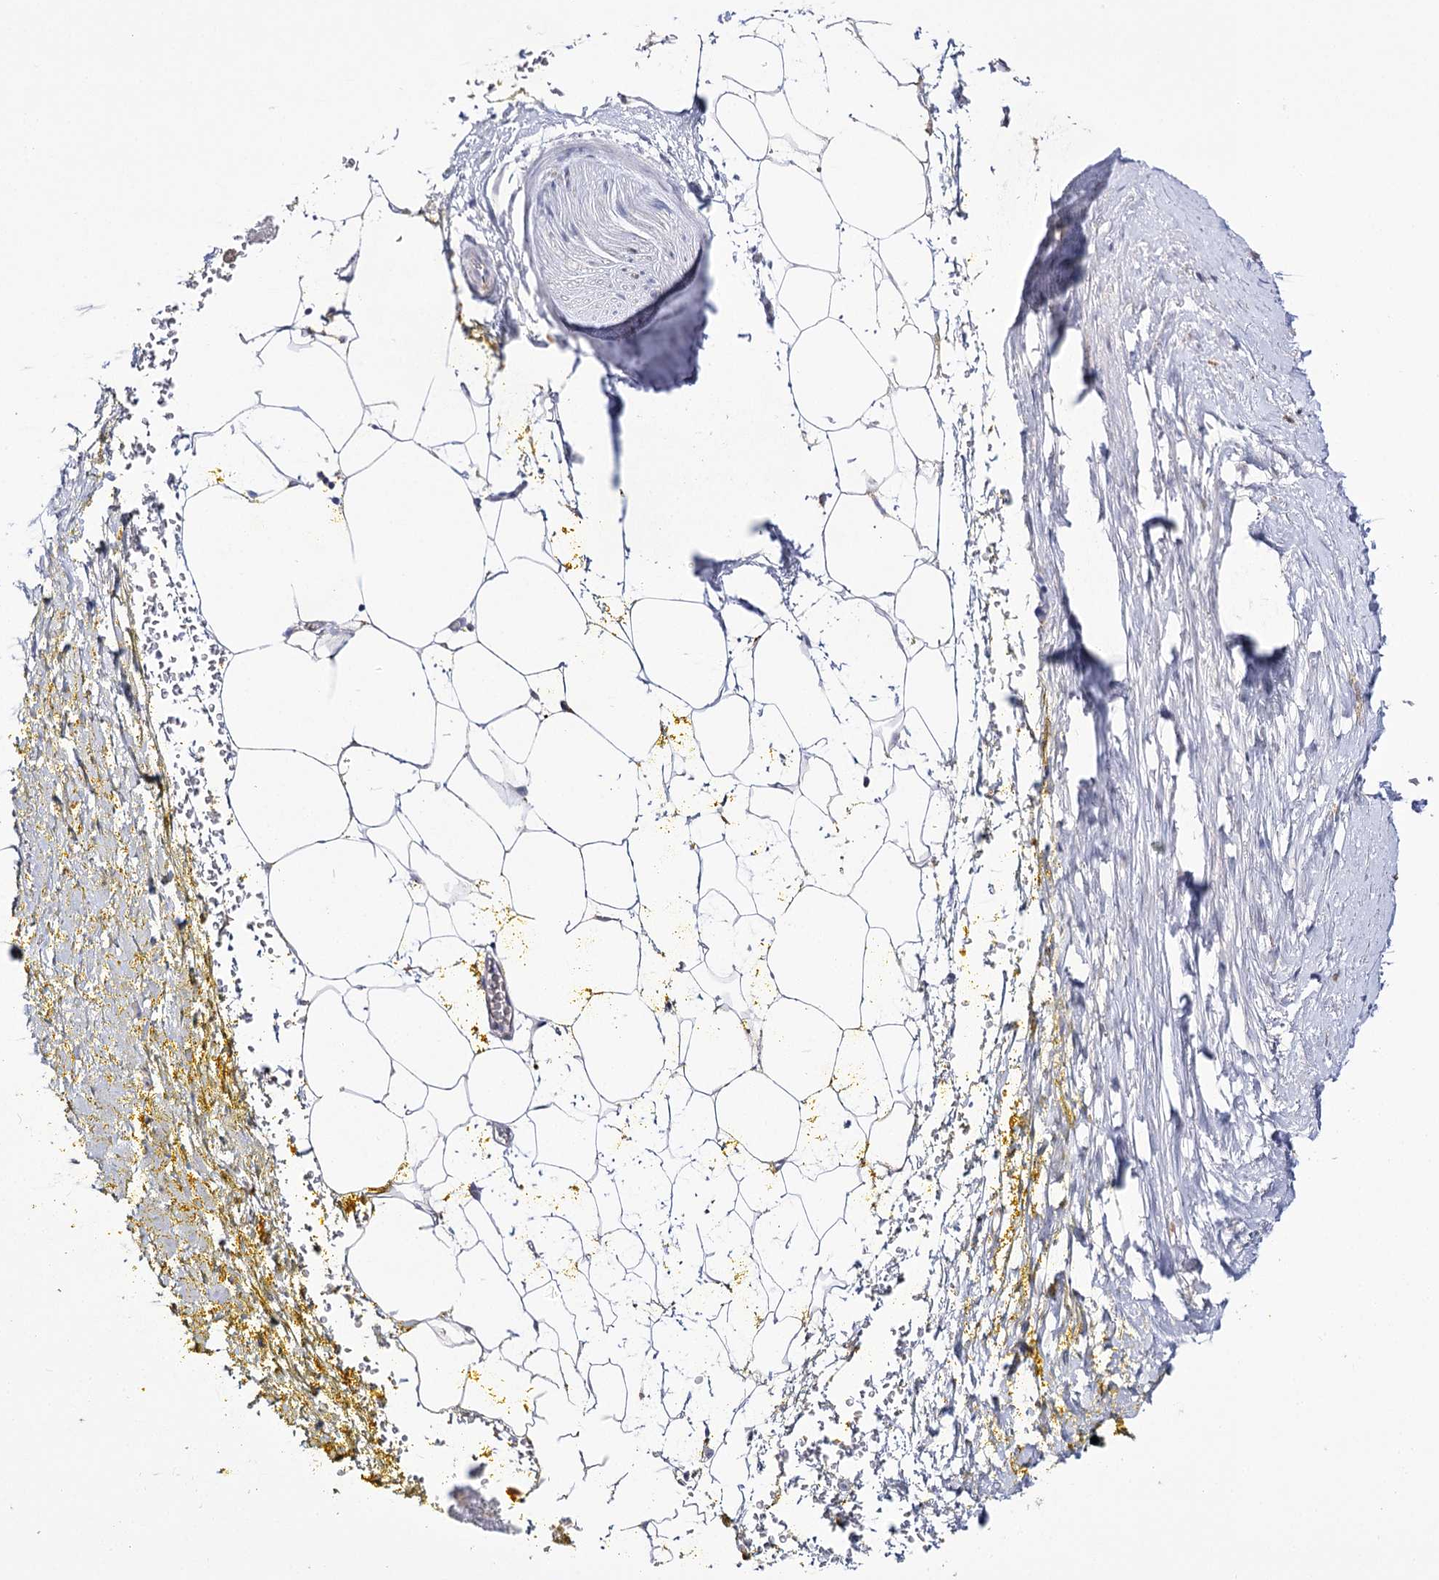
{"staining": {"intensity": "negative", "quantity": "none", "location": "none"}, "tissue": "adipose tissue", "cell_type": "Adipocytes", "image_type": "normal", "snomed": [{"axis": "morphology", "description": "Normal tissue, NOS"}, {"axis": "morphology", "description": "Adenocarcinoma, Low grade"}, {"axis": "topography", "description": "Prostate"}, {"axis": "topography", "description": "Peripheral nerve tissue"}], "caption": "IHC image of benign adipose tissue stained for a protein (brown), which shows no expression in adipocytes.", "gene": "VGLL4", "patient": {"sex": "male", "age": 63}}